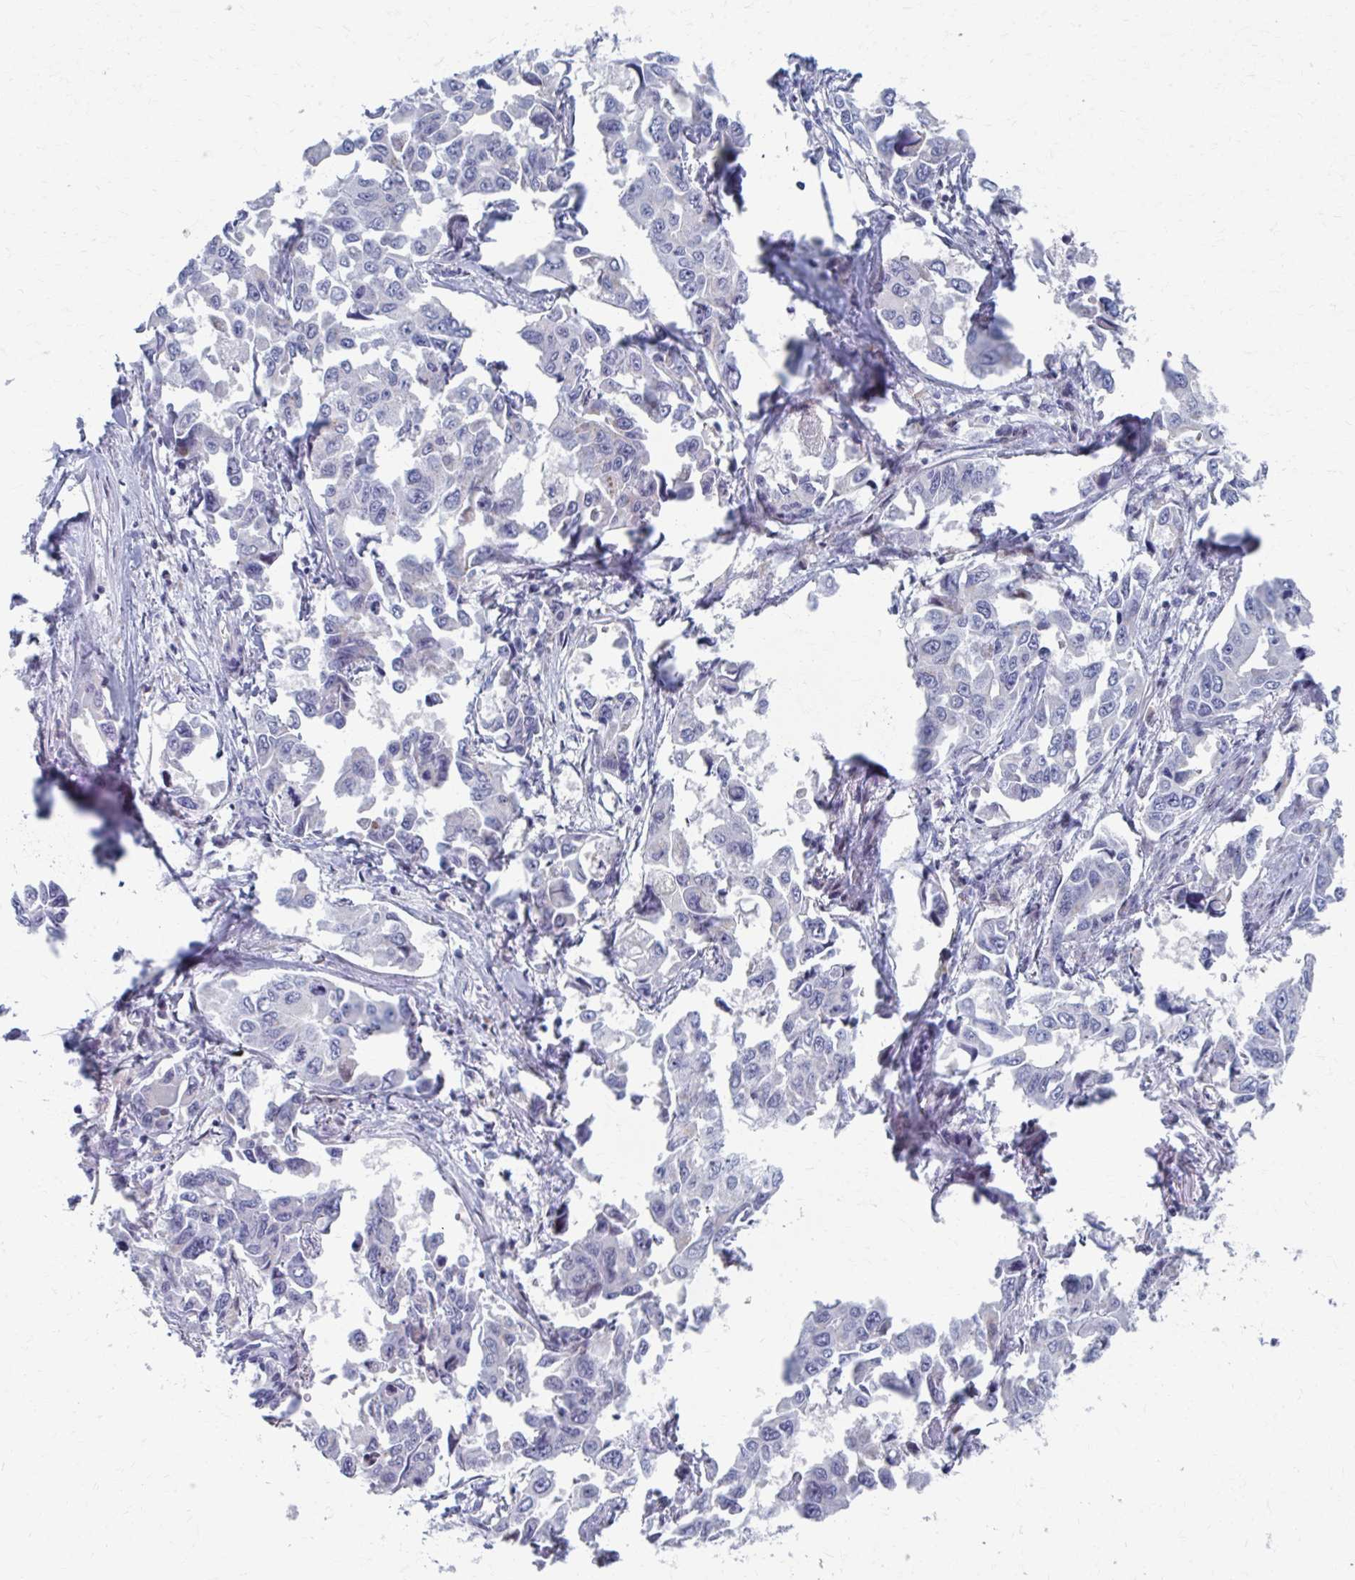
{"staining": {"intensity": "negative", "quantity": "none", "location": "none"}, "tissue": "lung cancer", "cell_type": "Tumor cells", "image_type": "cancer", "snomed": [{"axis": "morphology", "description": "Adenocarcinoma, NOS"}, {"axis": "topography", "description": "Lung"}], "caption": "Tumor cells are negative for protein expression in human lung cancer (adenocarcinoma).", "gene": "ABHD16B", "patient": {"sex": "male", "age": 64}}